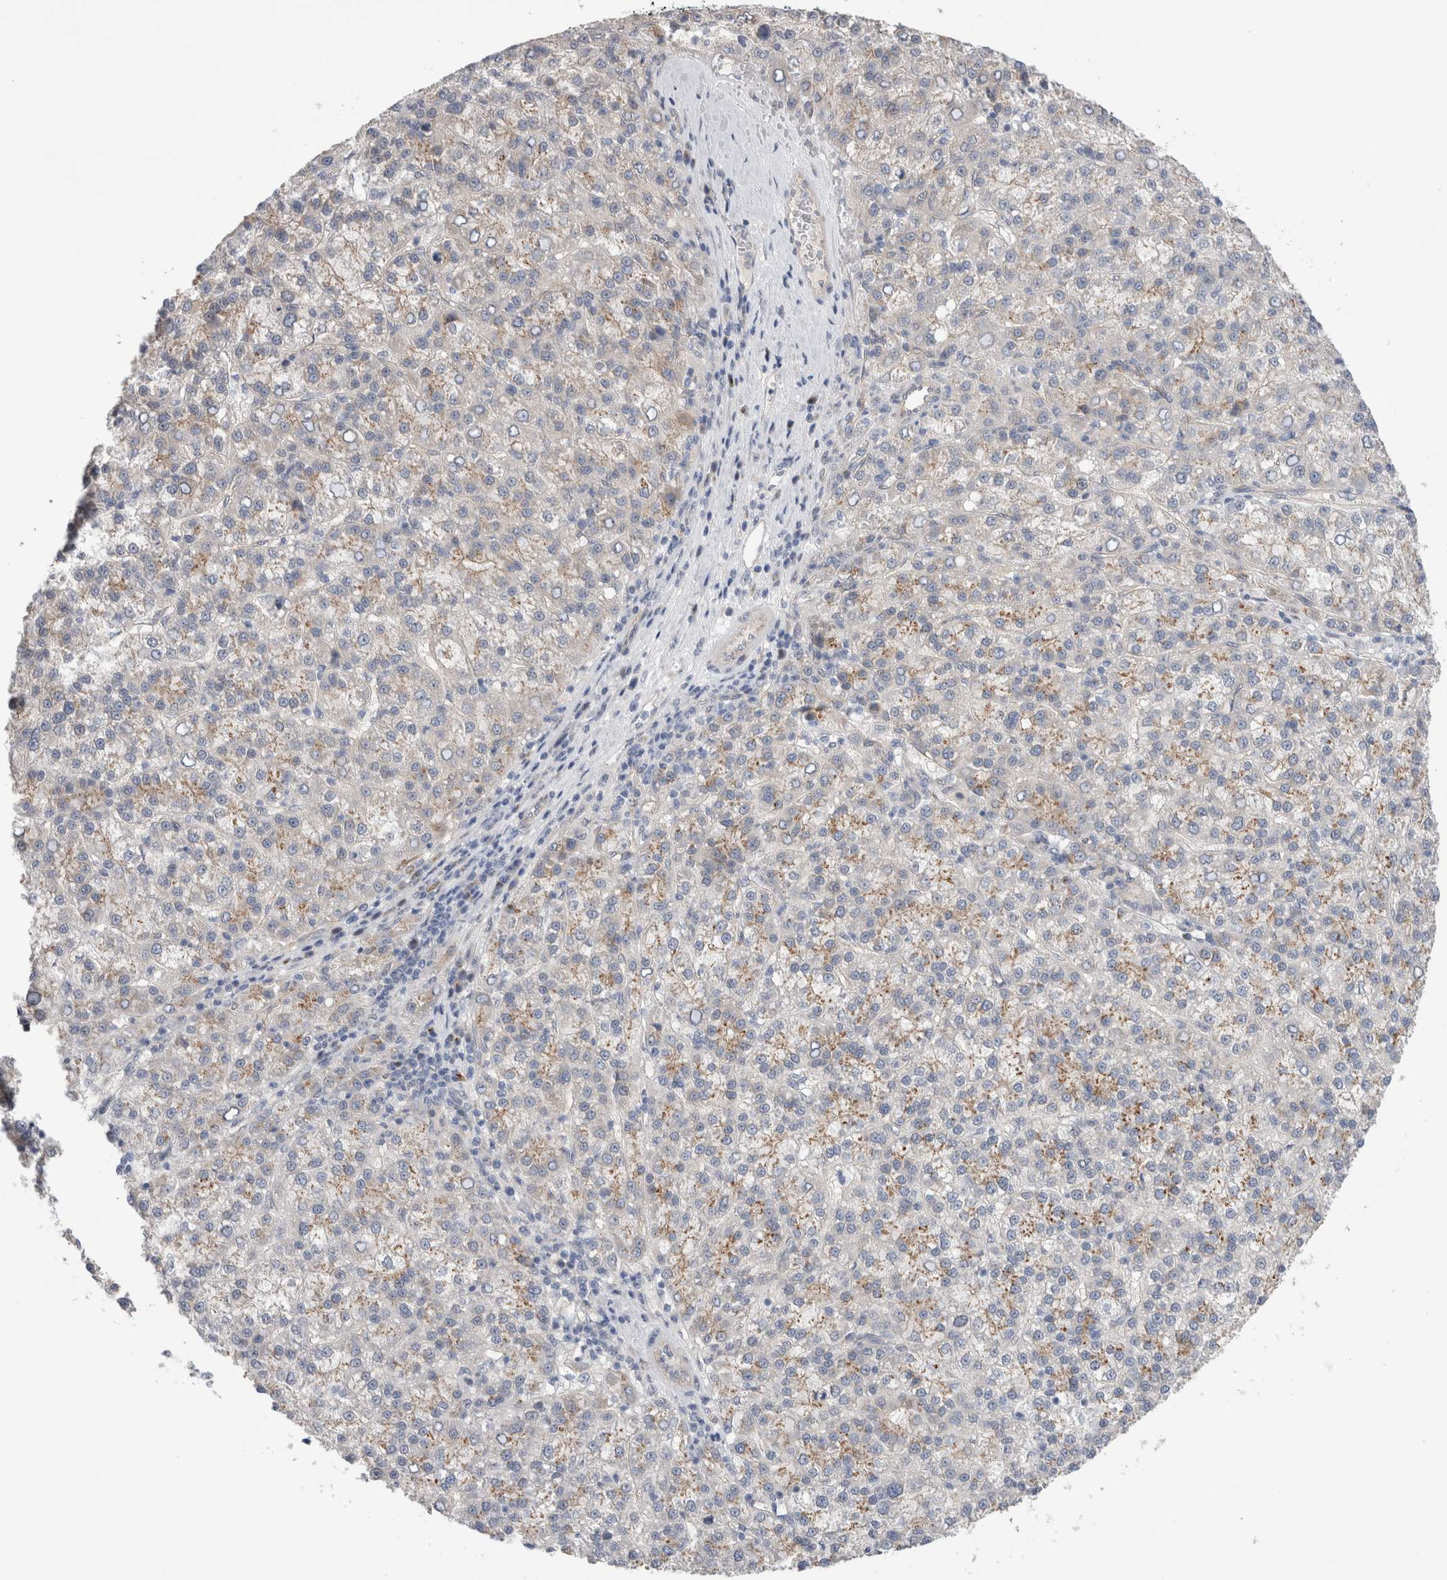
{"staining": {"intensity": "negative", "quantity": "none", "location": "none"}, "tissue": "liver cancer", "cell_type": "Tumor cells", "image_type": "cancer", "snomed": [{"axis": "morphology", "description": "Carcinoma, Hepatocellular, NOS"}, {"axis": "topography", "description": "Liver"}], "caption": "The histopathology image shows no staining of tumor cells in liver hepatocellular carcinoma. (Stains: DAB IHC with hematoxylin counter stain, Microscopy: brightfield microscopy at high magnification).", "gene": "TAFA5", "patient": {"sex": "female", "age": 58}}